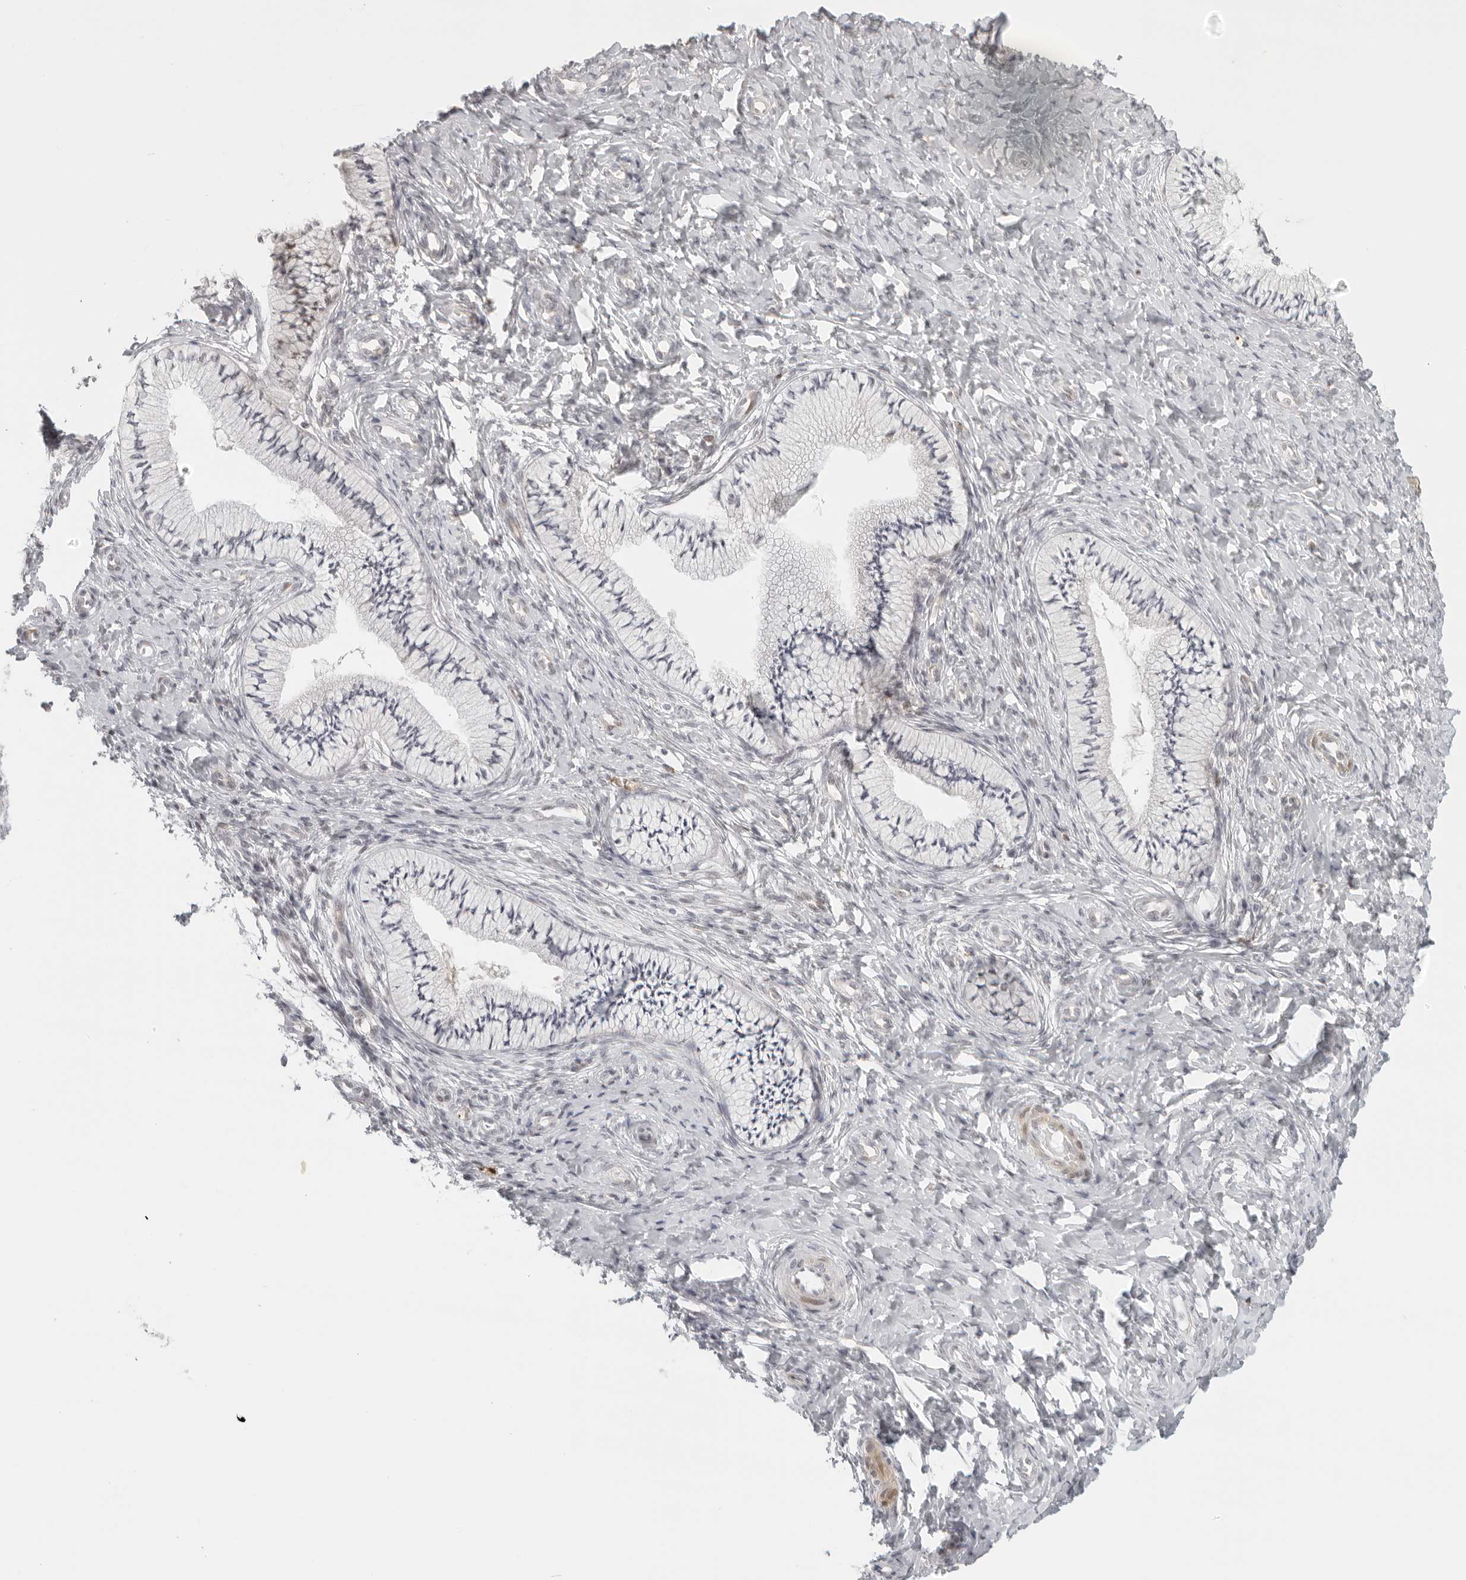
{"staining": {"intensity": "negative", "quantity": "none", "location": "none"}, "tissue": "cervix", "cell_type": "Glandular cells", "image_type": "normal", "snomed": [{"axis": "morphology", "description": "Normal tissue, NOS"}, {"axis": "topography", "description": "Cervix"}], "caption": "Normal cervix was stained to show a protein in brown. There is no significant expression in glandular cells. (DAB immunohistochemistry (IHC) with hematoxylin counter stain).", "gene": "ZNF678", "patient": {"sex": "female", "age": 36}}